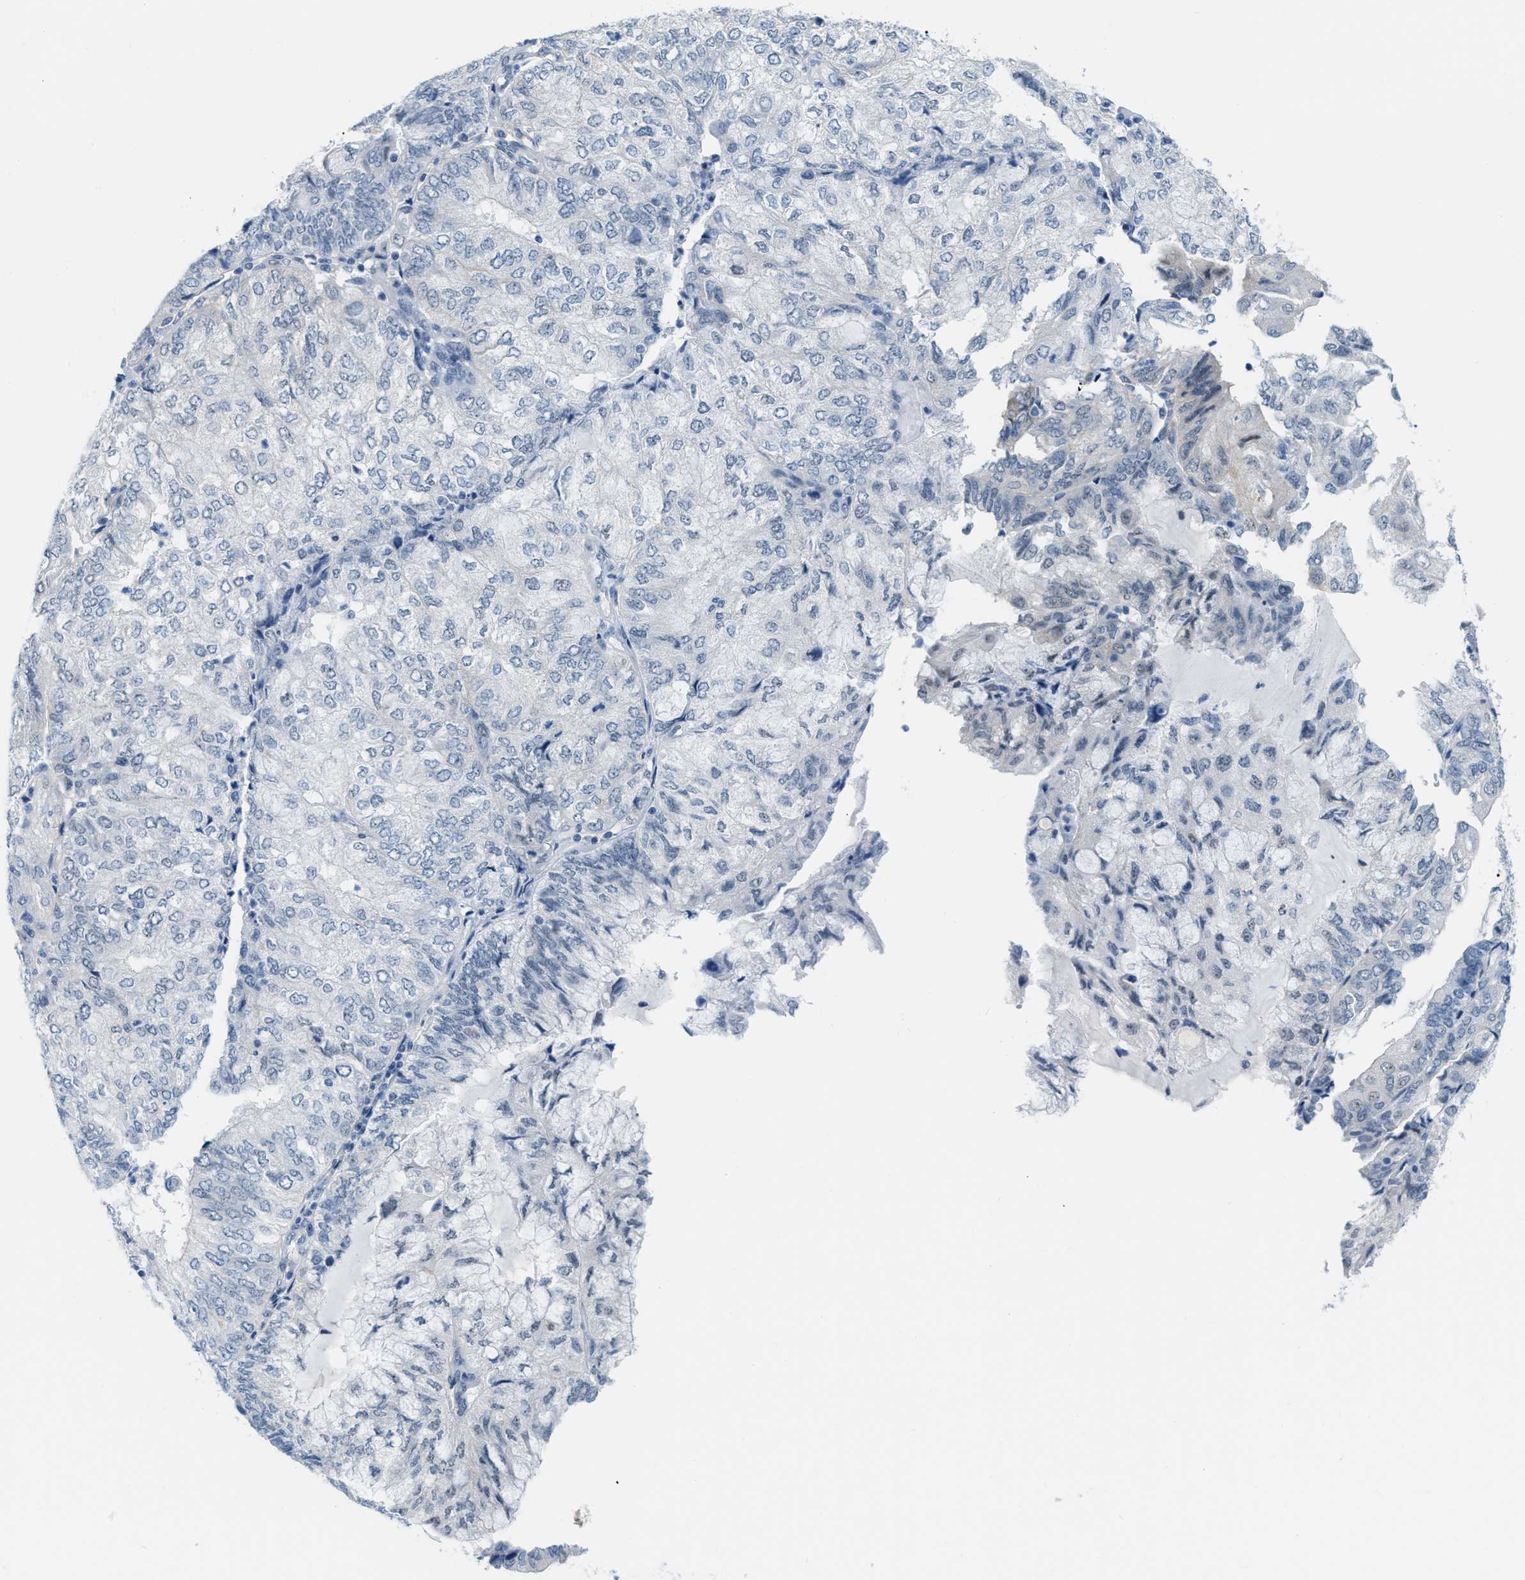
{"staining": {"intensity": "negative", "quantity": "none", "location": "none"}, "tissue": "endometrial cancer", "cell_type": "Tumor cells", "image_type": "cancer", "snomed": [{"axis": "morphology", "description": "Adenocarcinoma, NOS"}, {"axis": "topography", "description": "Endometrium"}], "caption": "IHC photomicrograph of neoplastic tissue: human endometrial adenocarcinoma stained with DAB (3,3'-diaminobenzidine) reveals no significant protein staining in tumor cells. (Immunohistochemistry, brightfield microscopy, high magnification).", "gene": "PHRF1", "patient": {"sex": "female", "age": 81}}